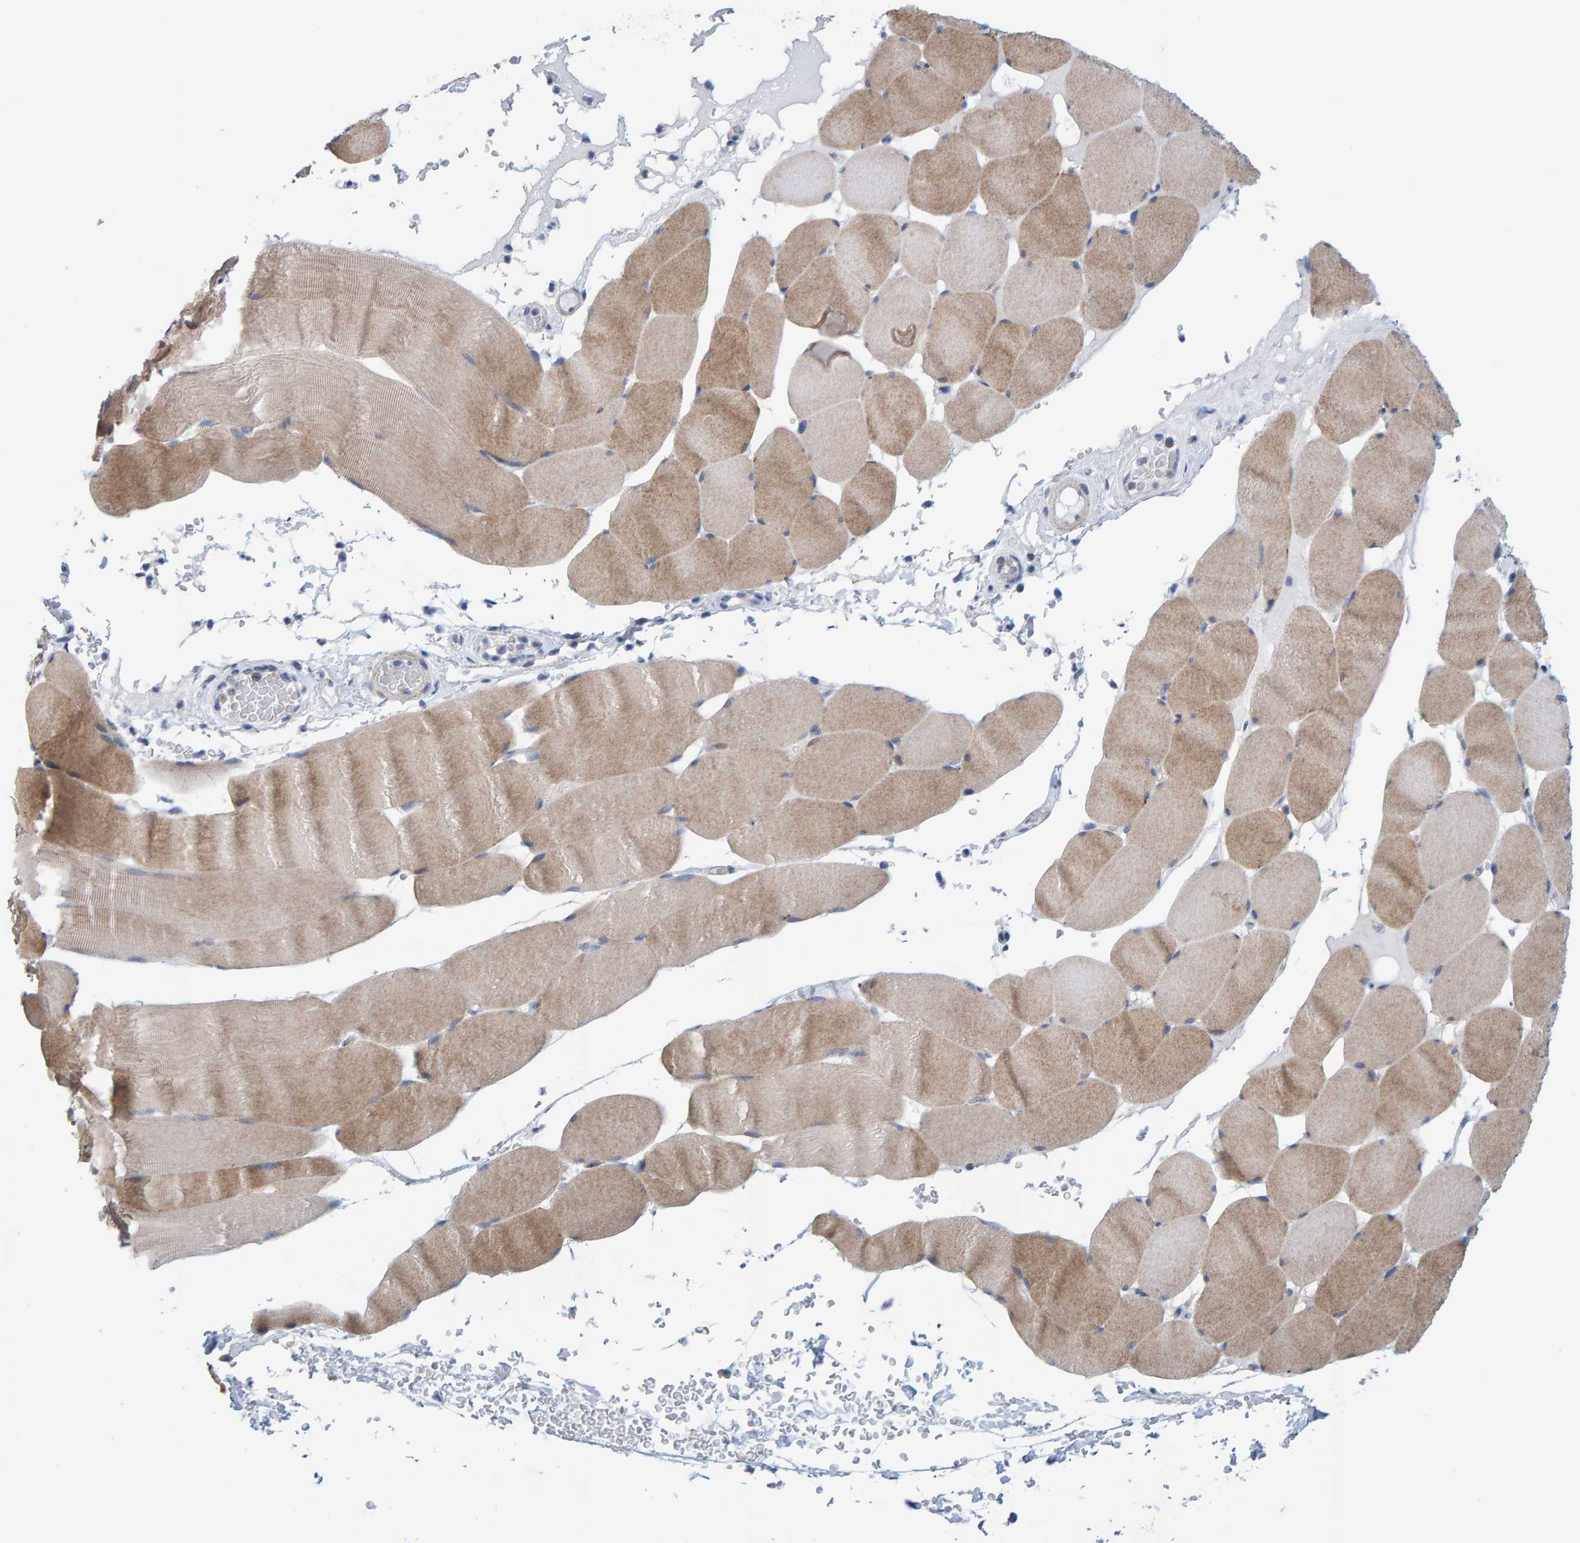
{"staining": {"intensity": "weak", "quantity": ">75%", "location": "cytoplasmic/membranous"}, "tissue": "skeletal muscle", "cell_type": "Myocytes", "image_type": "normal", "snomed": [{"axis": "morphology", "description": "Normal tissue, NOS"}, {"axis": "topography", "description": "Skeletal muscle"}], "caption": "Skeletal muscle was stained to show a protein in brown. There is low levels of weak cytoplasmic/membranous positivity in about >75% of myocytes.", "gene": "USP43", "patient": {"sex": "male", "age": 62}}